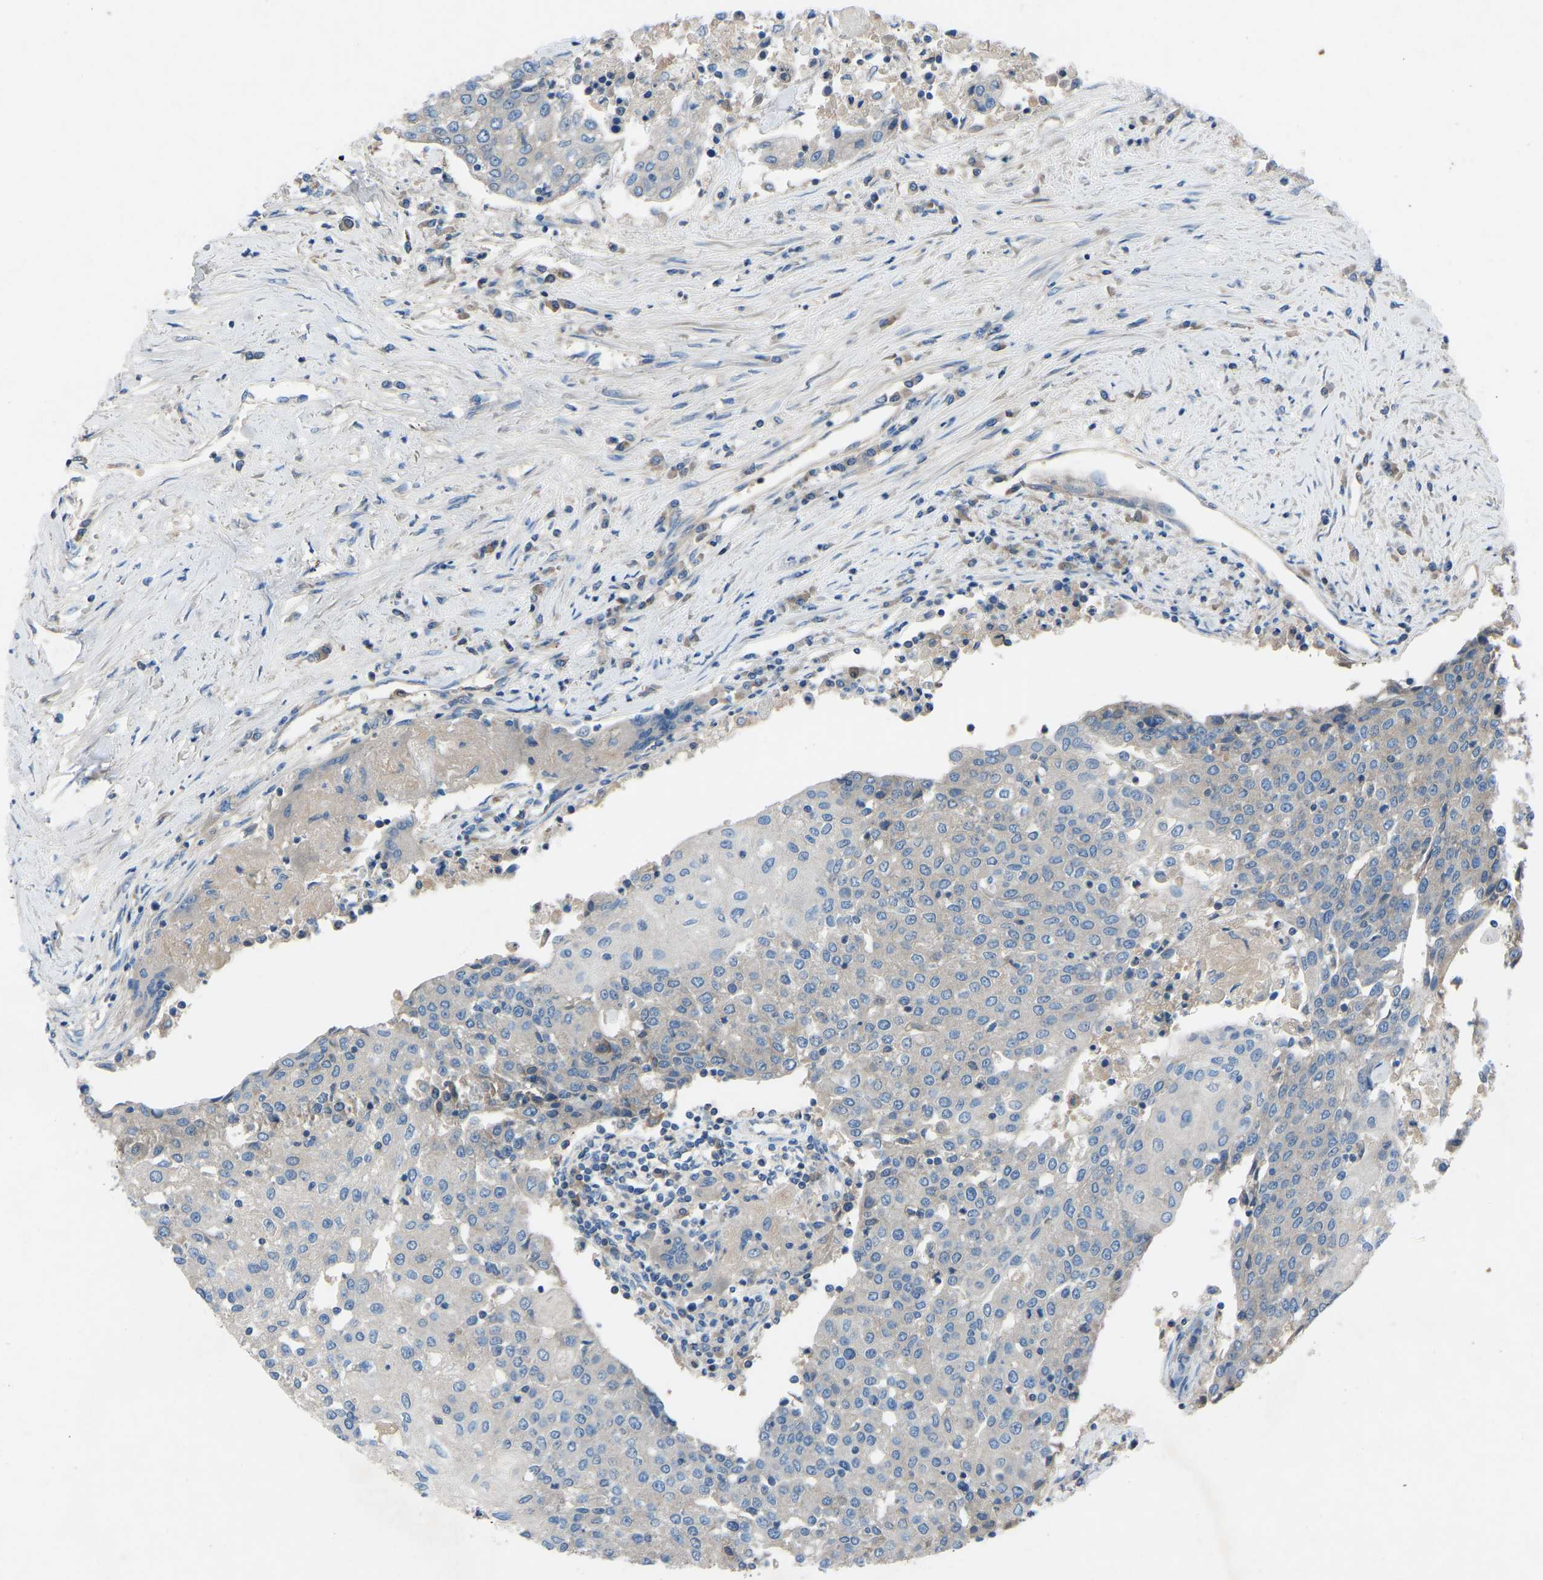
{"staining": {"intensity": "negative", "quantity": "none", "location": "none"}, "tissue": "urothelial cancer", "cell_type": "Tumor cells", "image_type": "cancer", "snomed": [{"axis": "morphology", "description": "Urothelial carcinoma, High grade"}, {"axis": "topography", "description": "Urinary bladder"}], "caption": "Tumor cells show no significant protein staining in urothelial cancer.", "gene": "GRK6", "patient": {"sex": "female", "age": 85}}